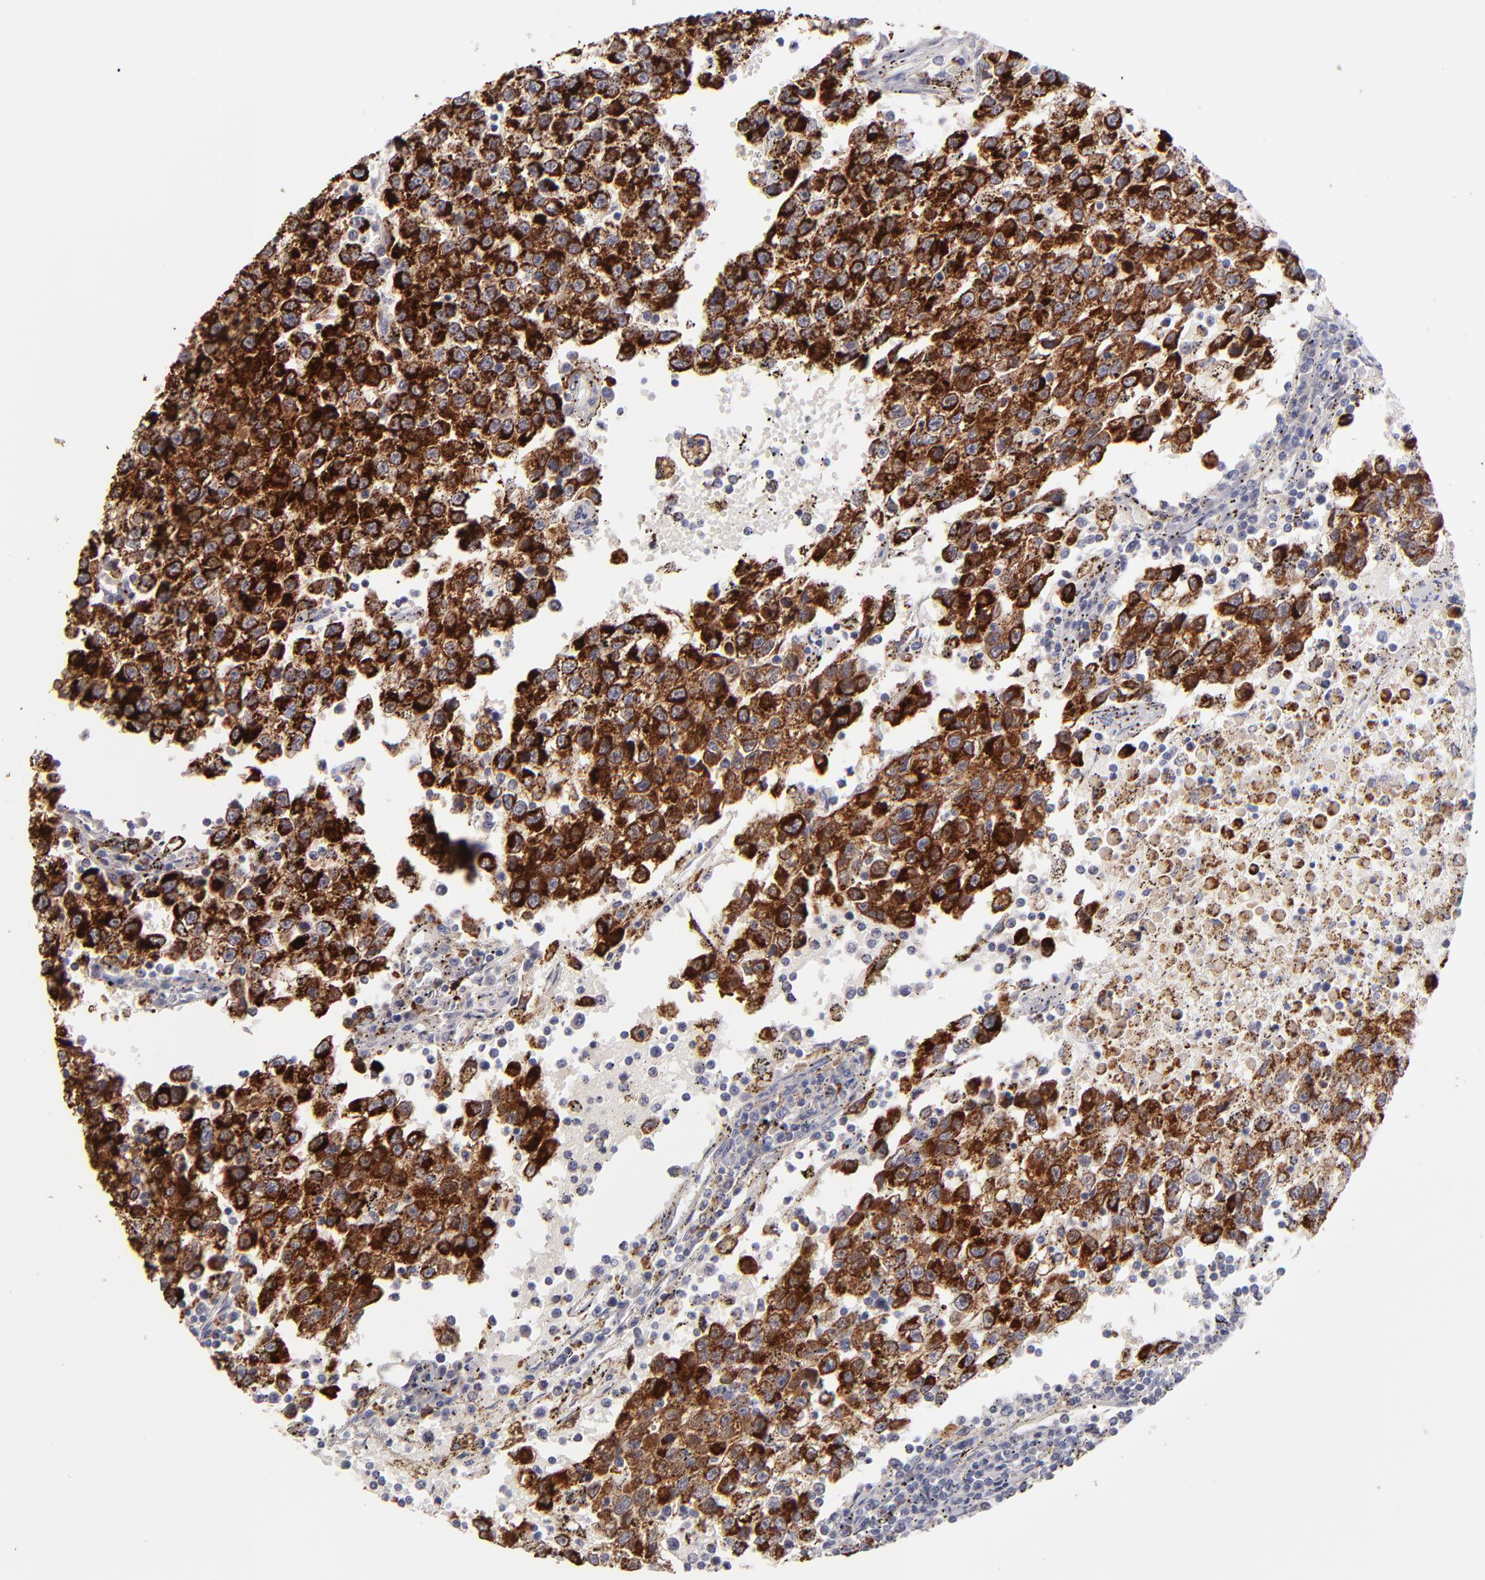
{"staining": {"intensity": "strong", "quantity": ">75%", "location": "cytoplasmic/membranous"}, "tissue": "testis cancer", "cell_type": "Tumor cells", "image_type": "cancer", "snomed": [{"axis": "morphology", "description": "Seminoma, NOS"}, {"axis": "topography", "description": "Testis"}], "caption": "The immunohistochemical stain labels strong cytoplasmic/membranous staining in tumor cells of testis seminoma tissue.", "gene": "GLDC", "patient": {"sex": "male", "age": 35}}